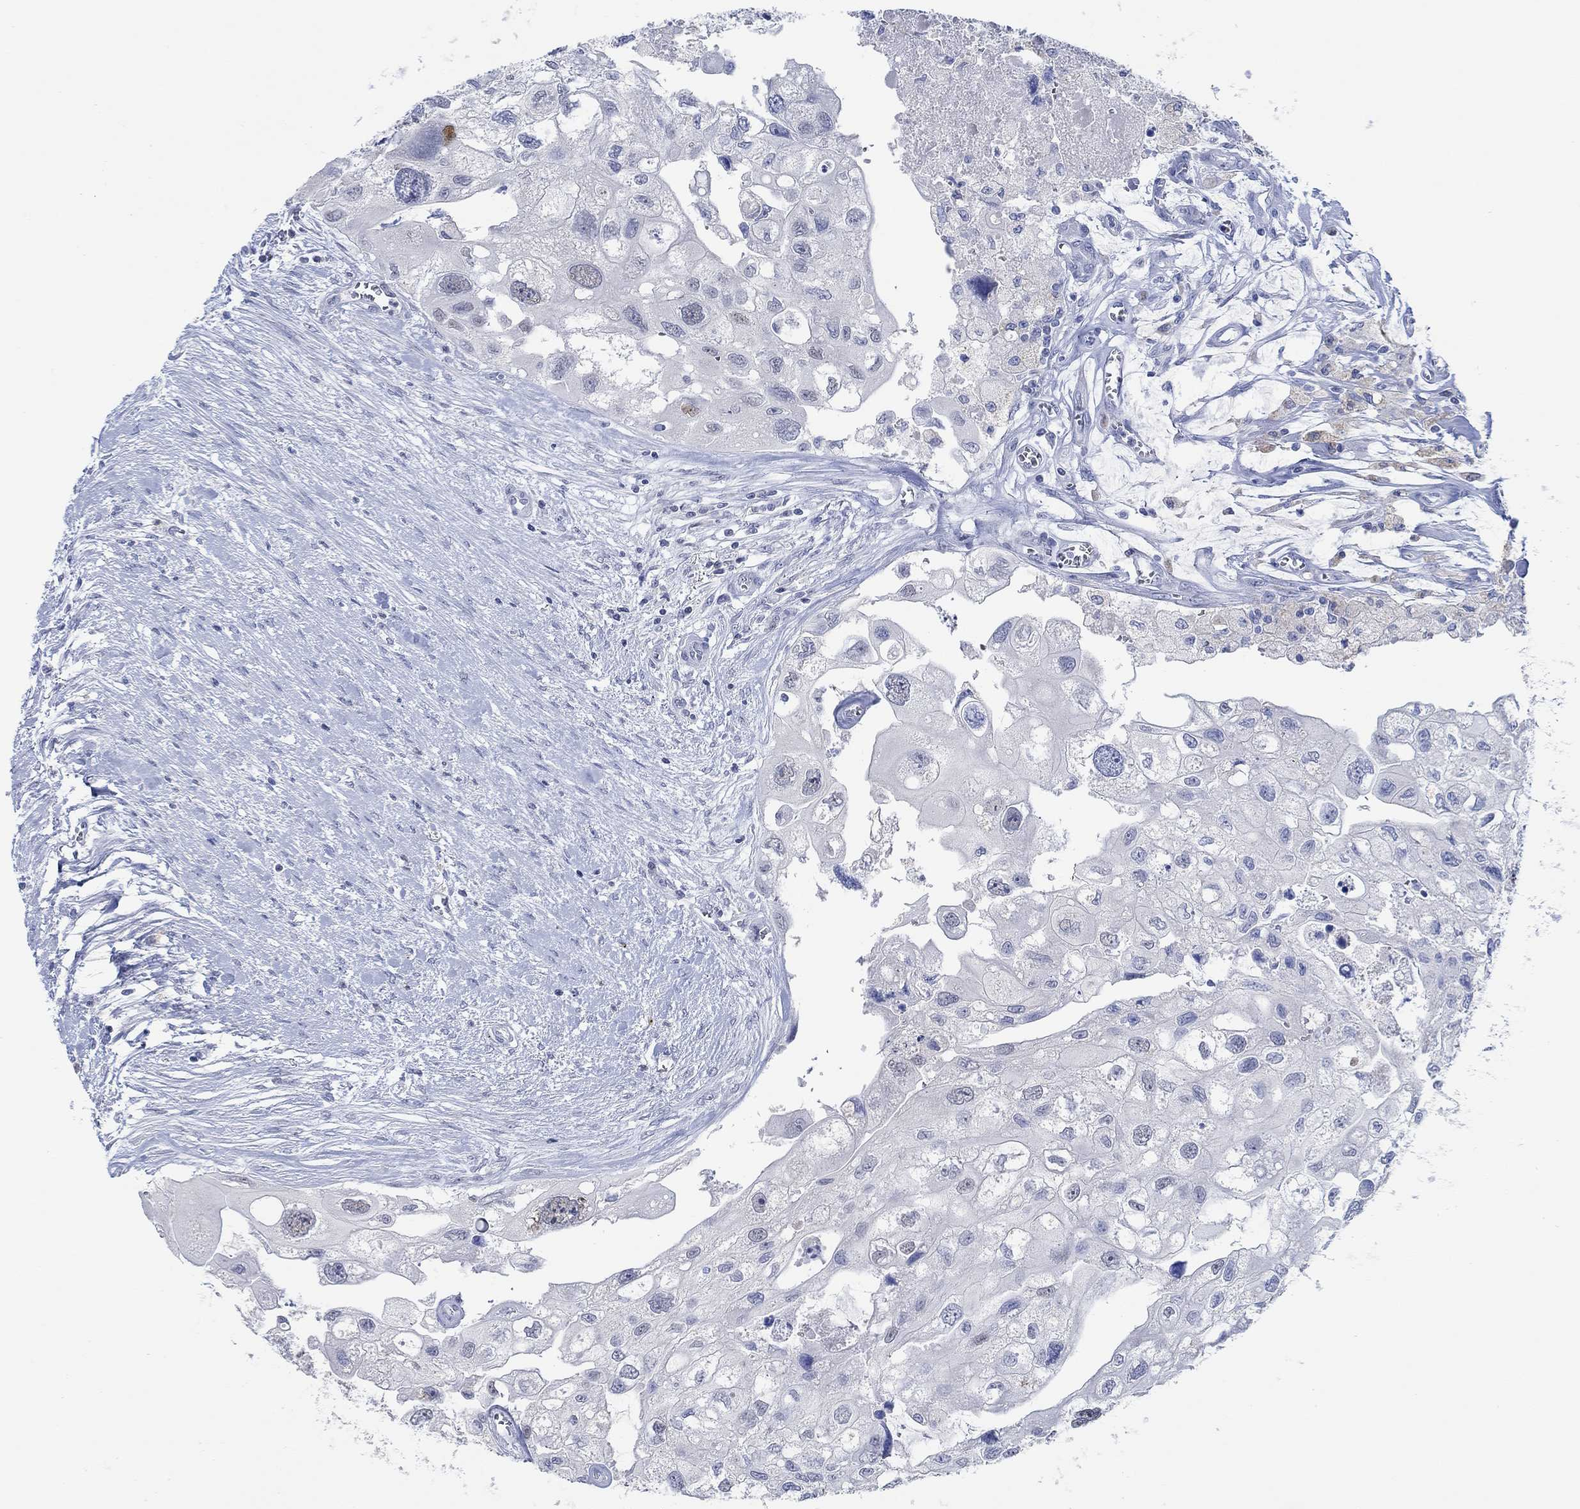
{"staining": {"intensity": "negative", "quantity": "none", "location": "none"}, "tissue": "urothelial cancer", "cell_type": "Tumor cells", "image_type": "cancer", "snomed": [{"axis": "morphology", "description": "Urothelial carcinoma, High grade"}, {"axis": "topography", "description": "Urinary bladder"}], "caption": "DAB (3,3'-diaminobenzidine) immunohistochemical staining of human urothelial cancer reveals no significant staining in tumor cells.", "gene": "PPP1R17", "patient": {"sex": "male", "age": 59}}